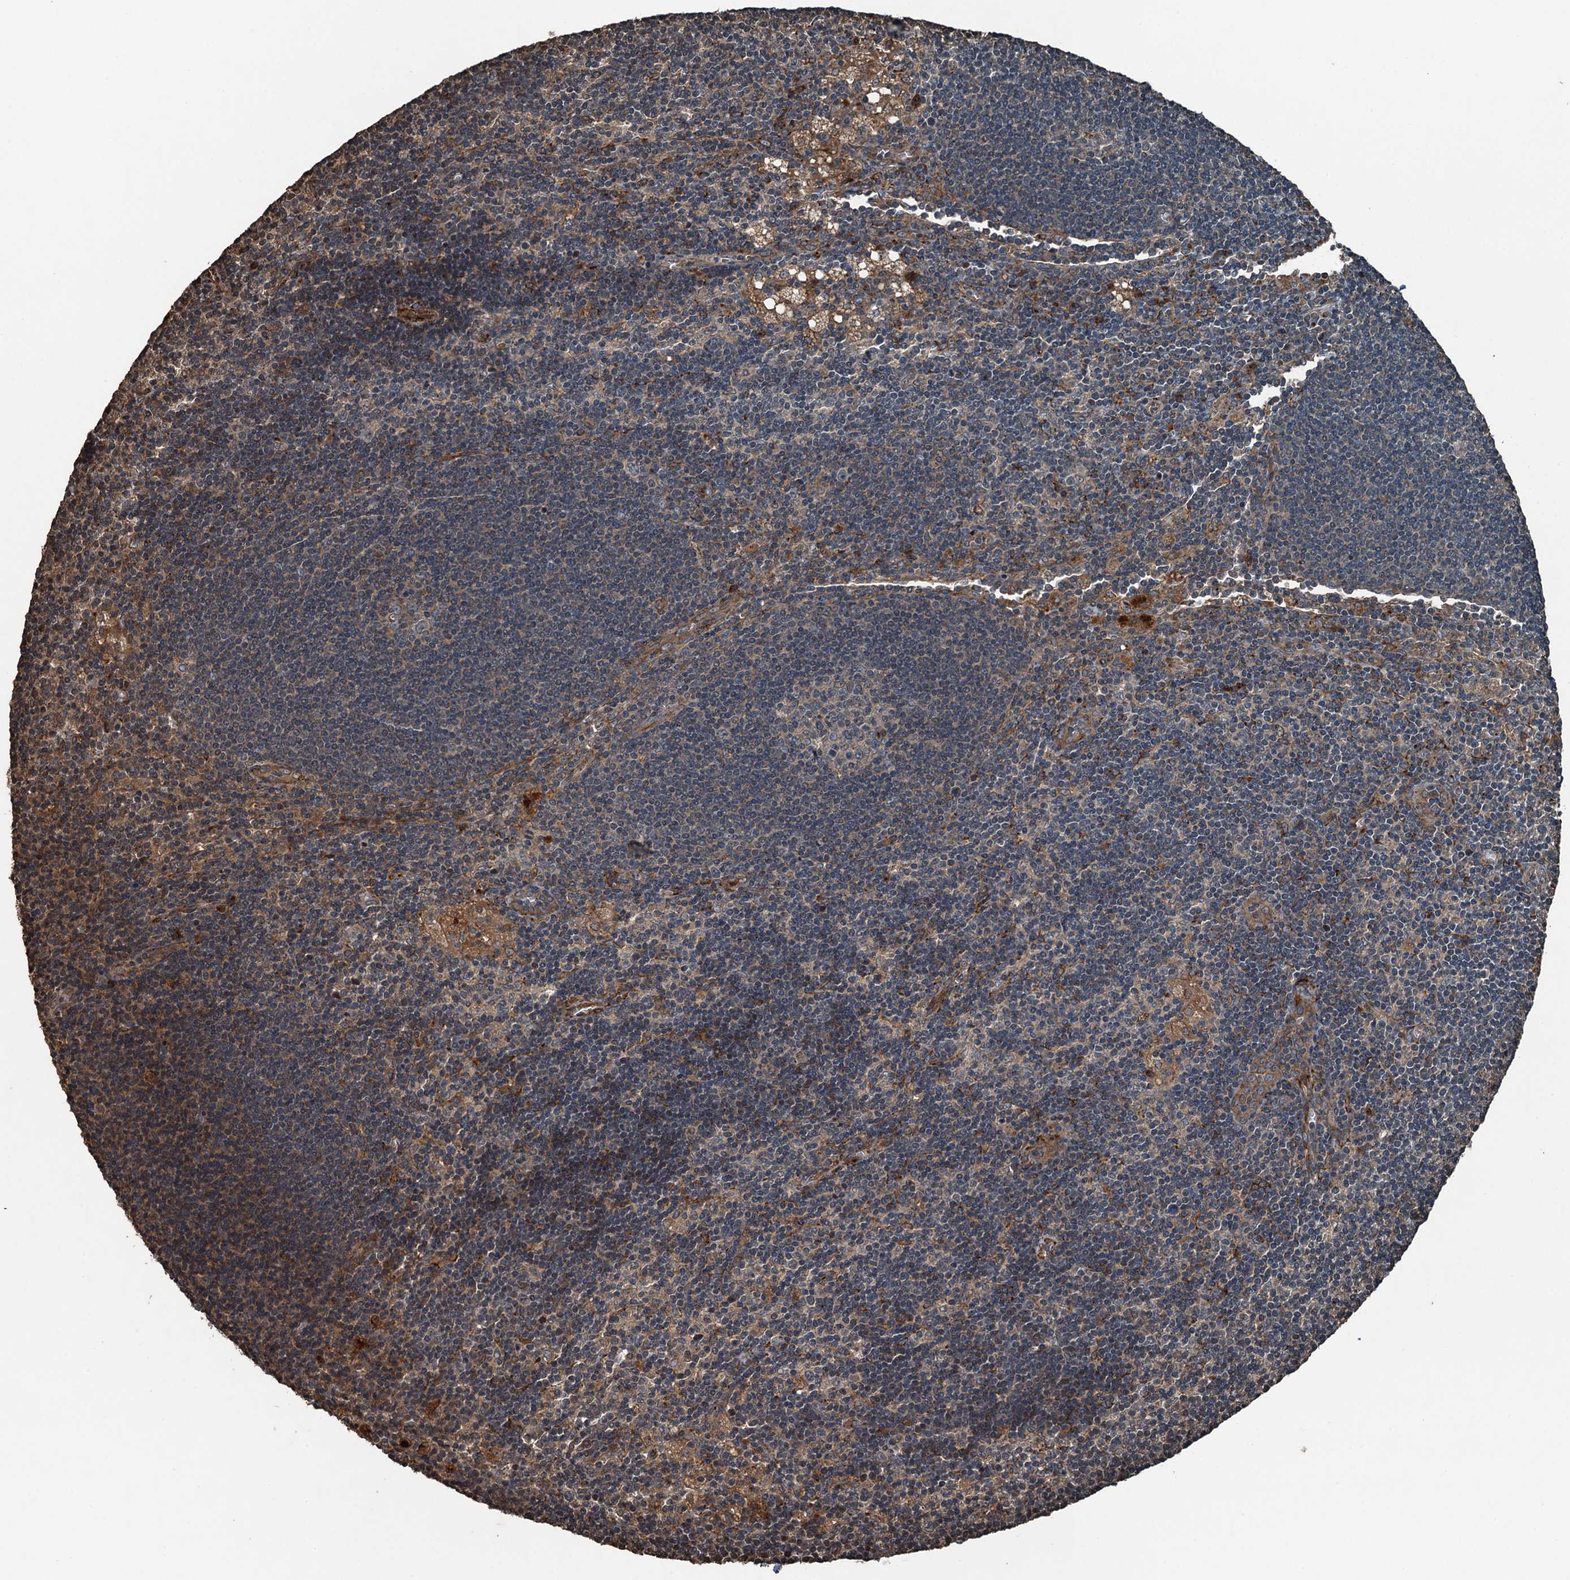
{"staining": {"intensity": "negative", "quantity": "none", "location": "none"}, "tissue": "lymph node", "cell_type": "Germinal center cells", "image_type": "normal", "snomed": [{"axis": "morphology", "description": "Normal tissue, NOS"}, {"axis": "topography", "description": "Lymph node"}], "caption": "Immunohistochemical staining of unremarkable lymph node displays no significant expression in germinal center cells.", "gene": "TCTN1", "patient": {"sex": "male", "age": 24}}